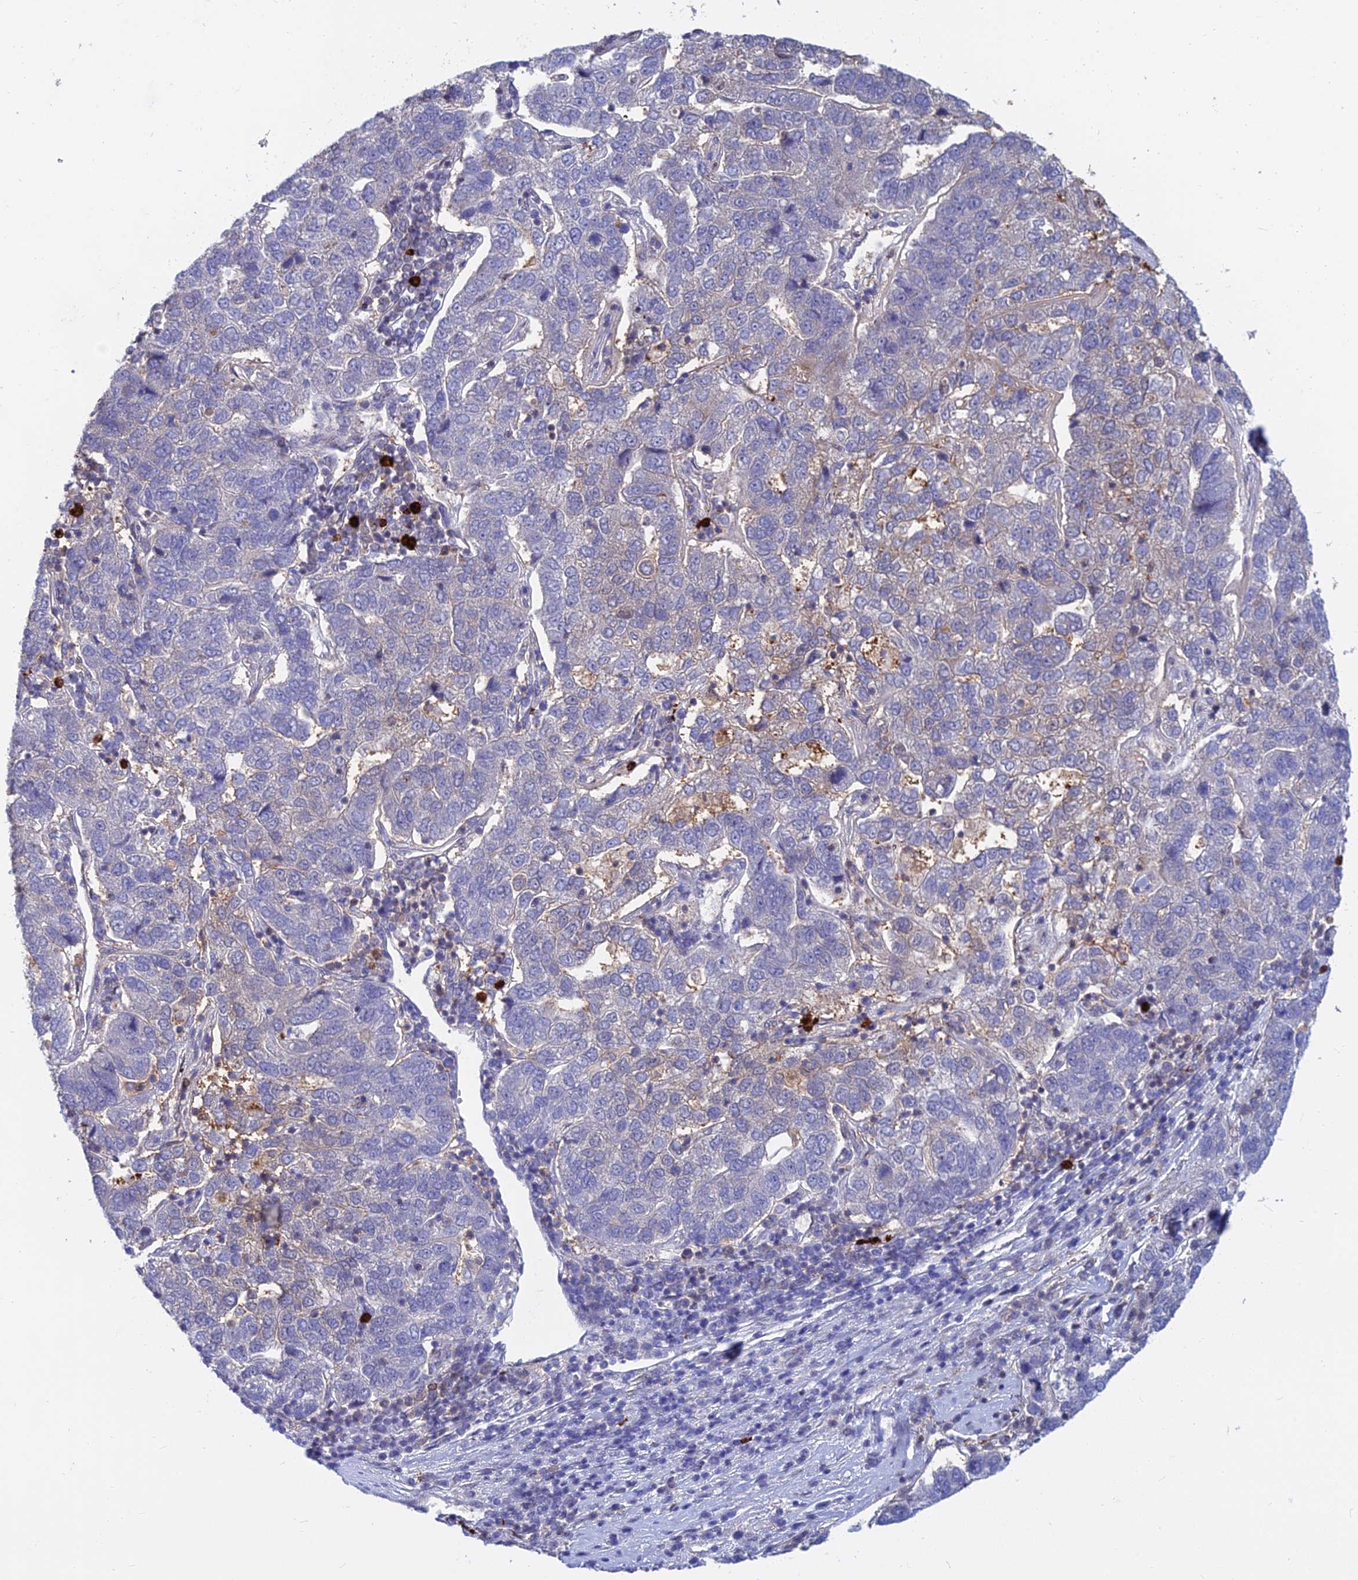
{"staining": {"intensity": "weak", "quantity": "<25%", "location": "cytoplasmic/membranous"}, "tissue": "pancreatic cancer", "cell_type": "Tumor cells", "image_type": "cancer", "snomed": [{"axis": "morphology", "description": "Adenocarcinoma, NOS"}, {"axis": "topography", "description": "Pancreas"}], "caption": "The immunohistochemistry (IHC) image has no significant expression in tumor cells of pancreatic cancer (adenocarcinoma) tissue.", "gene": "B3GALT4", "patient": {"sex": "female", "age": 61}}